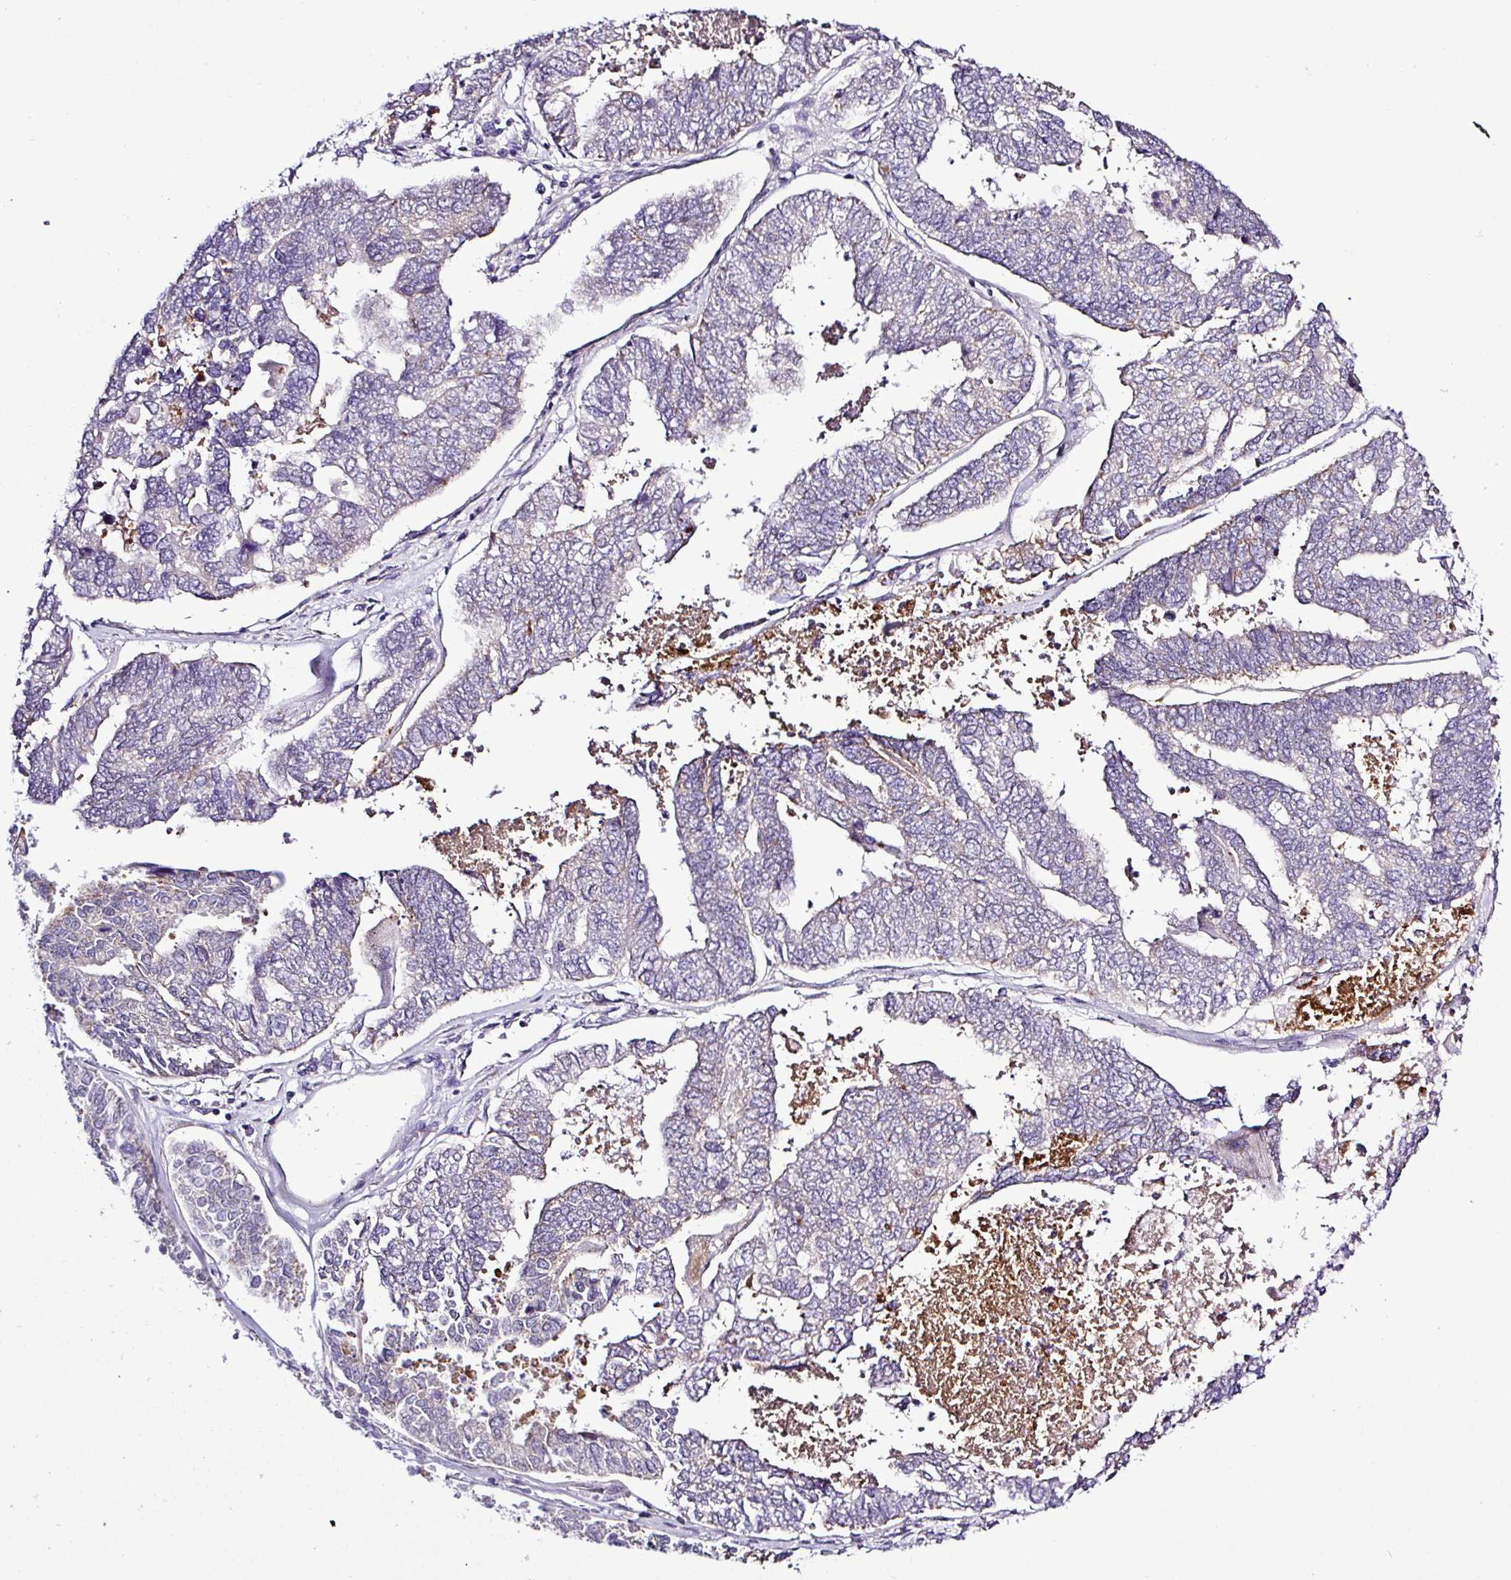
{"staining": {"intensity": "negative", "quantity": "none", "location": "none"}, "tissue": "endometrial cancer", "cell_type": "Tumor cells", "image_type": "cancer", "snomed": [{"axis": "morphology", "description": "Adenocarcinoma, NOS"}, {"axis": "topography", "description": "Endometrium"}], "caption": "Histopathology image shows no significant protein positivity in tumor cells of endometrial adenocarcinoma. (Stains: DAB (3,3'-diaminobenzidine) immunohistochemistry (IHC) with hematoxylin counter stain, Microscopy: brightfield microscopy at high magnification).", "gene": "CWH43", "patient": {"sex": "female", "age": 73}}